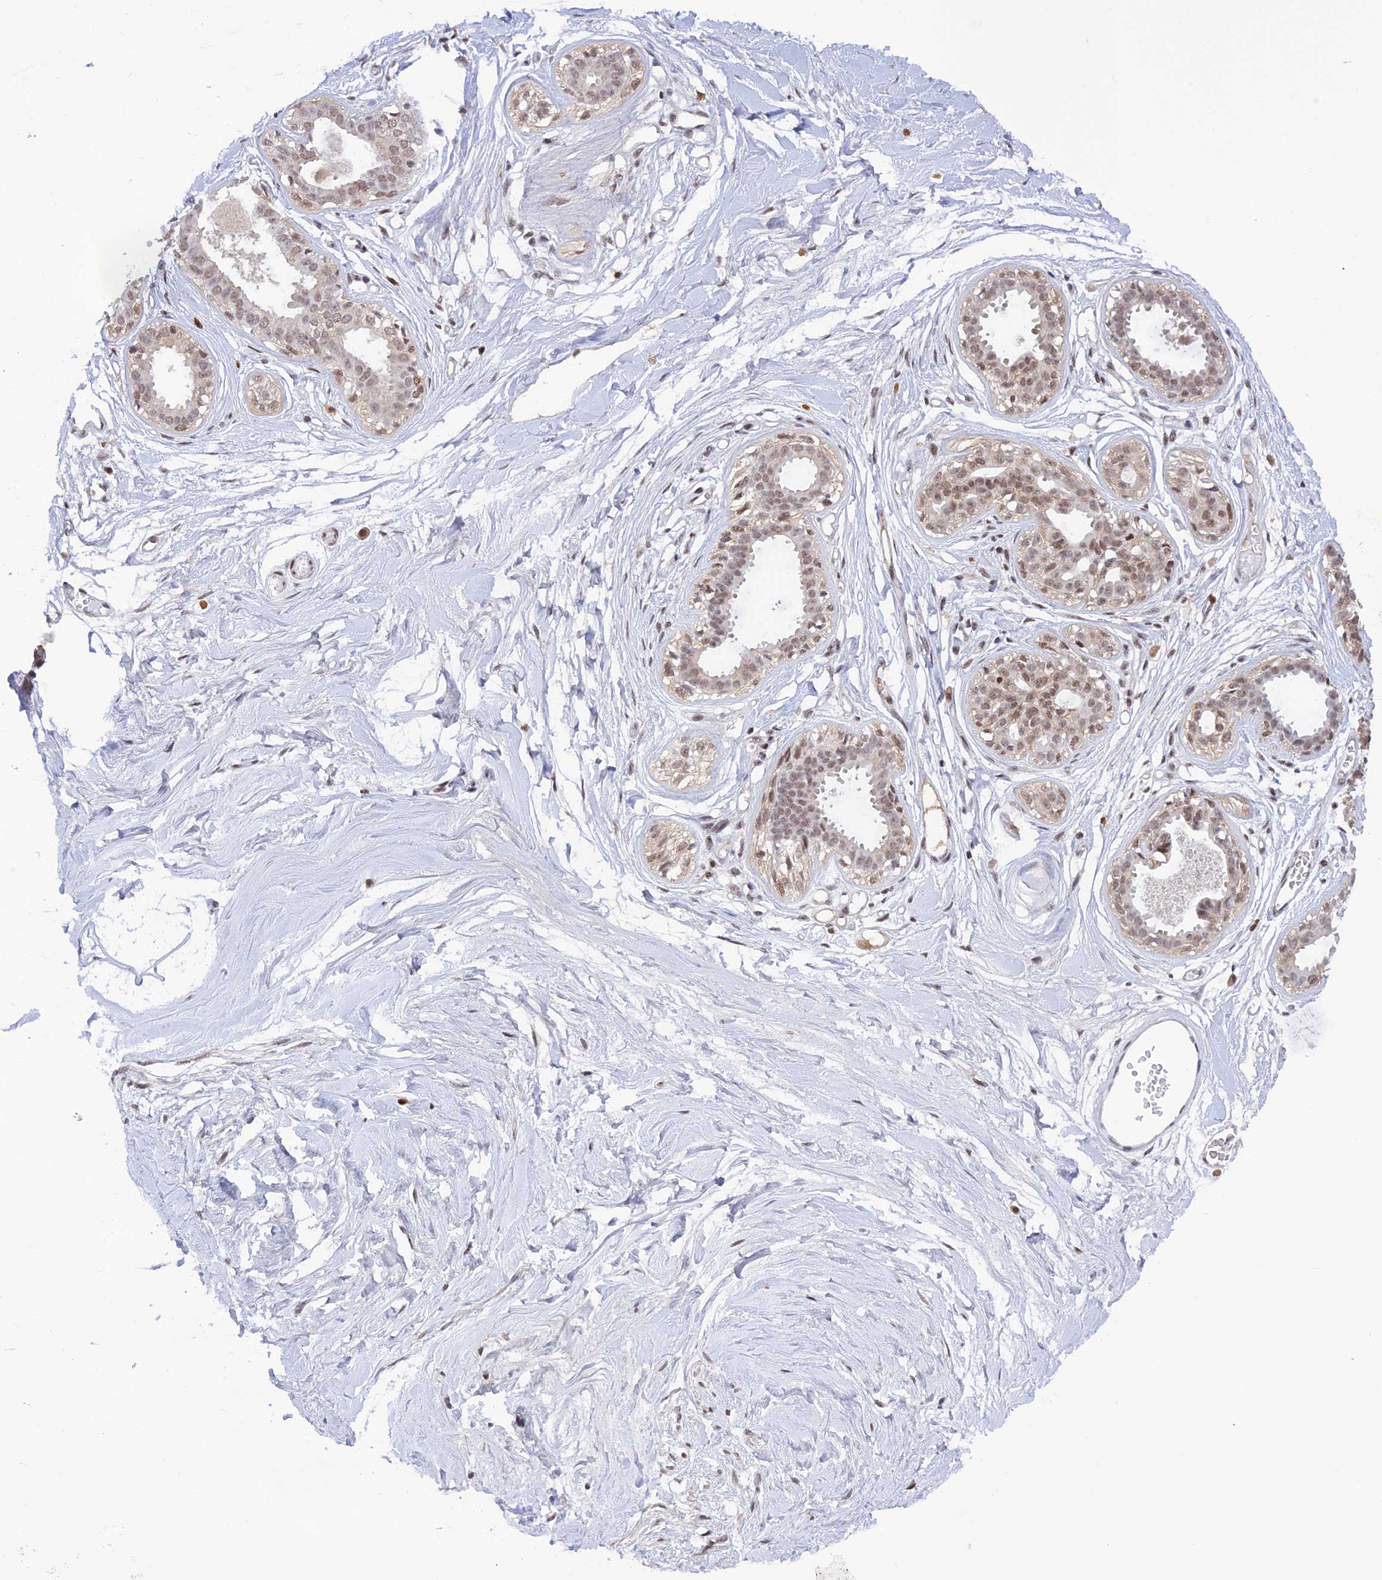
{"staining": {"intensity": "negative", "quantity": "none", "location": "none"}, "tissue": "breast", "cell_type": "Adipocytes", "image_type": "normal", "snomed": [{"axis": "morphology", "description": "Normal tissue, NOS"}, {"axis": "topography", "description": "Breast"}], "caption": "The image exhibits no significant expression in adipocytes of breast.", "gene": "THAP11", "patient": {"sex": "female", "age": 45}}